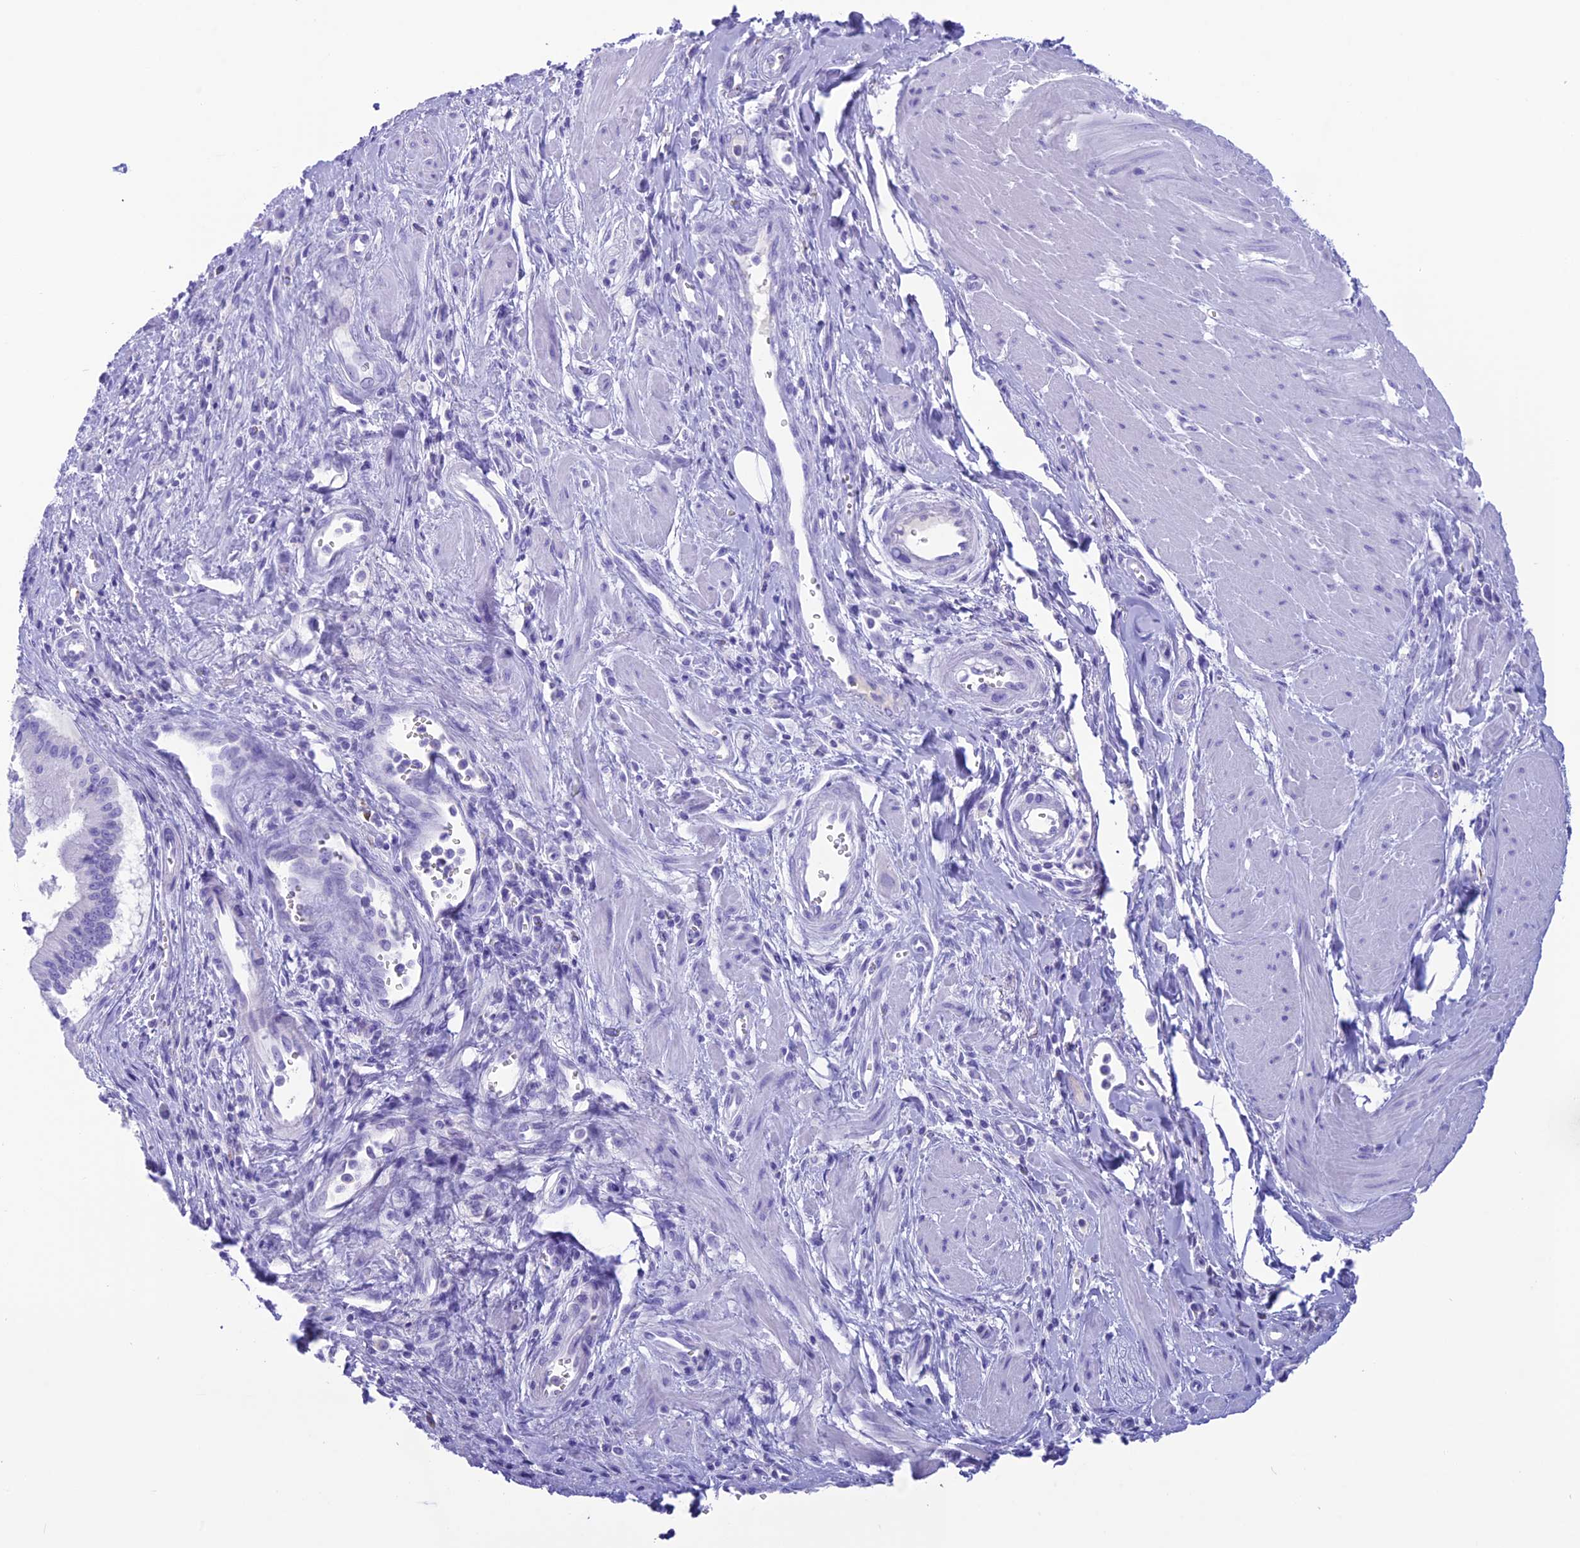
{"staining": {"intensity": "moderate", "quantity": "<25%", "location": "cytoplasmic/membranous"}, "tissue": "pancreatic cancer", "cell_type": "Tumor cells", "image_type": "cancer", "snomed": [{"axis": "morphology", "description": "Adenocarcinoma, NOS"}, {"axis": "topography", "description": "Pancreas"}], "caption": "Pancreatic cancer (adenocarcinoma) stained for a protein (brown) shows moderate cytoplasmic/membranous positive expression in about <25% of tumor cells.", "gene": "TRAM1L1", "patient": {"sex": "male", "age": 78}}